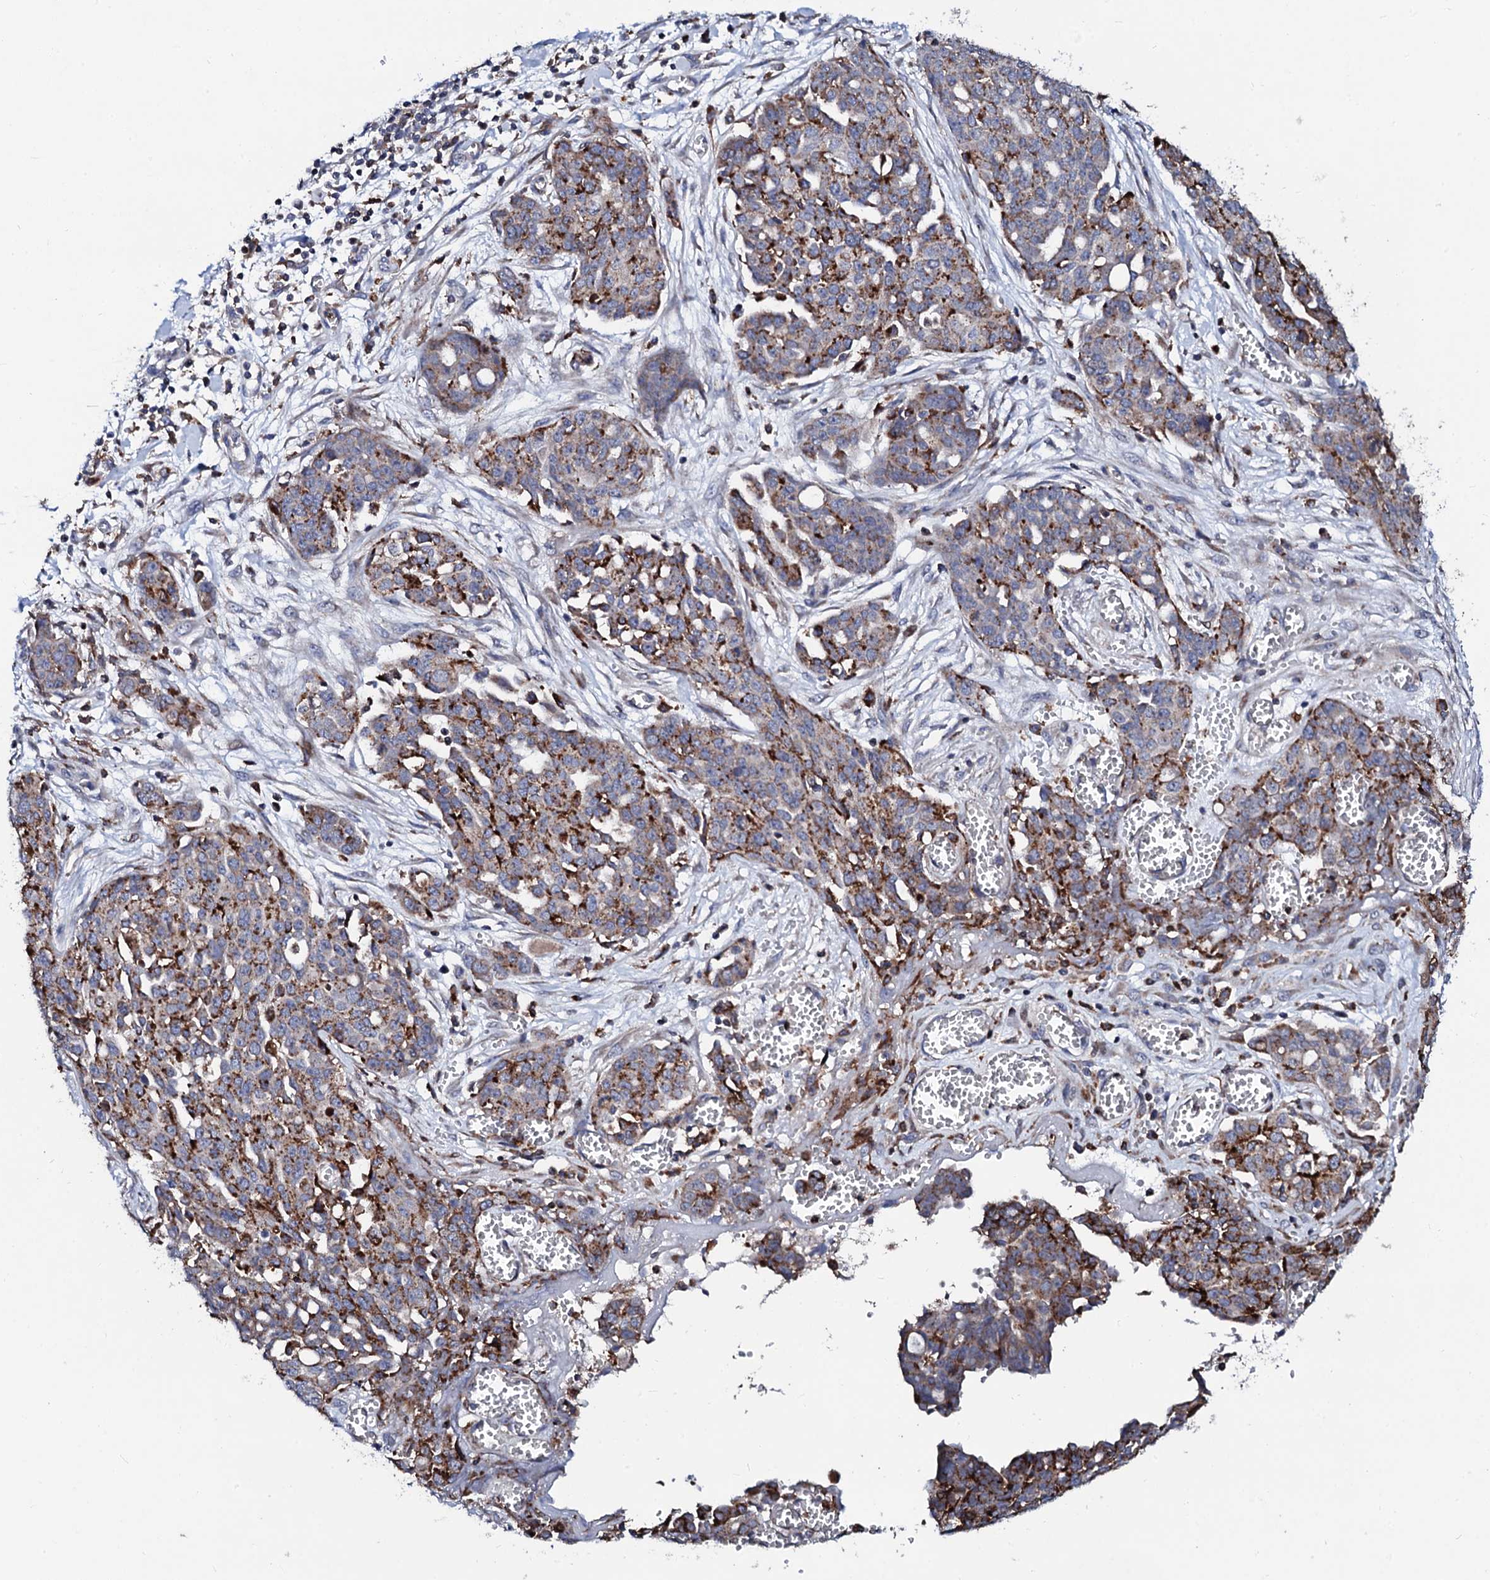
{"staining": {"intensity": "moderate", "quantity": ">75%", "location": "cytoplasmic/membranous"}, "tissue": "ovarian cancer", "cell_type": "Tumor cells", "image_type": "cancer", "snomed": [{"axis": "morphology", "description": "Cystadenocarcinoma, serous, NOS"}, {"axis": "topography", "description": "Soft tissue"}, {"axis": "topography", "description": "Ovary"}], "caption": "Tumor cells show moderate cytoplasmic/membranous expression in approximately >75% of cells in serous cystadenocarcinoma (ovarian). (Stains: DAB in brown, nuclei in blue, Microscopy: brightfield microscopy at high magnification).", "gene": "TCIRG1", "patient": {"sex": "female", "age": 57}}